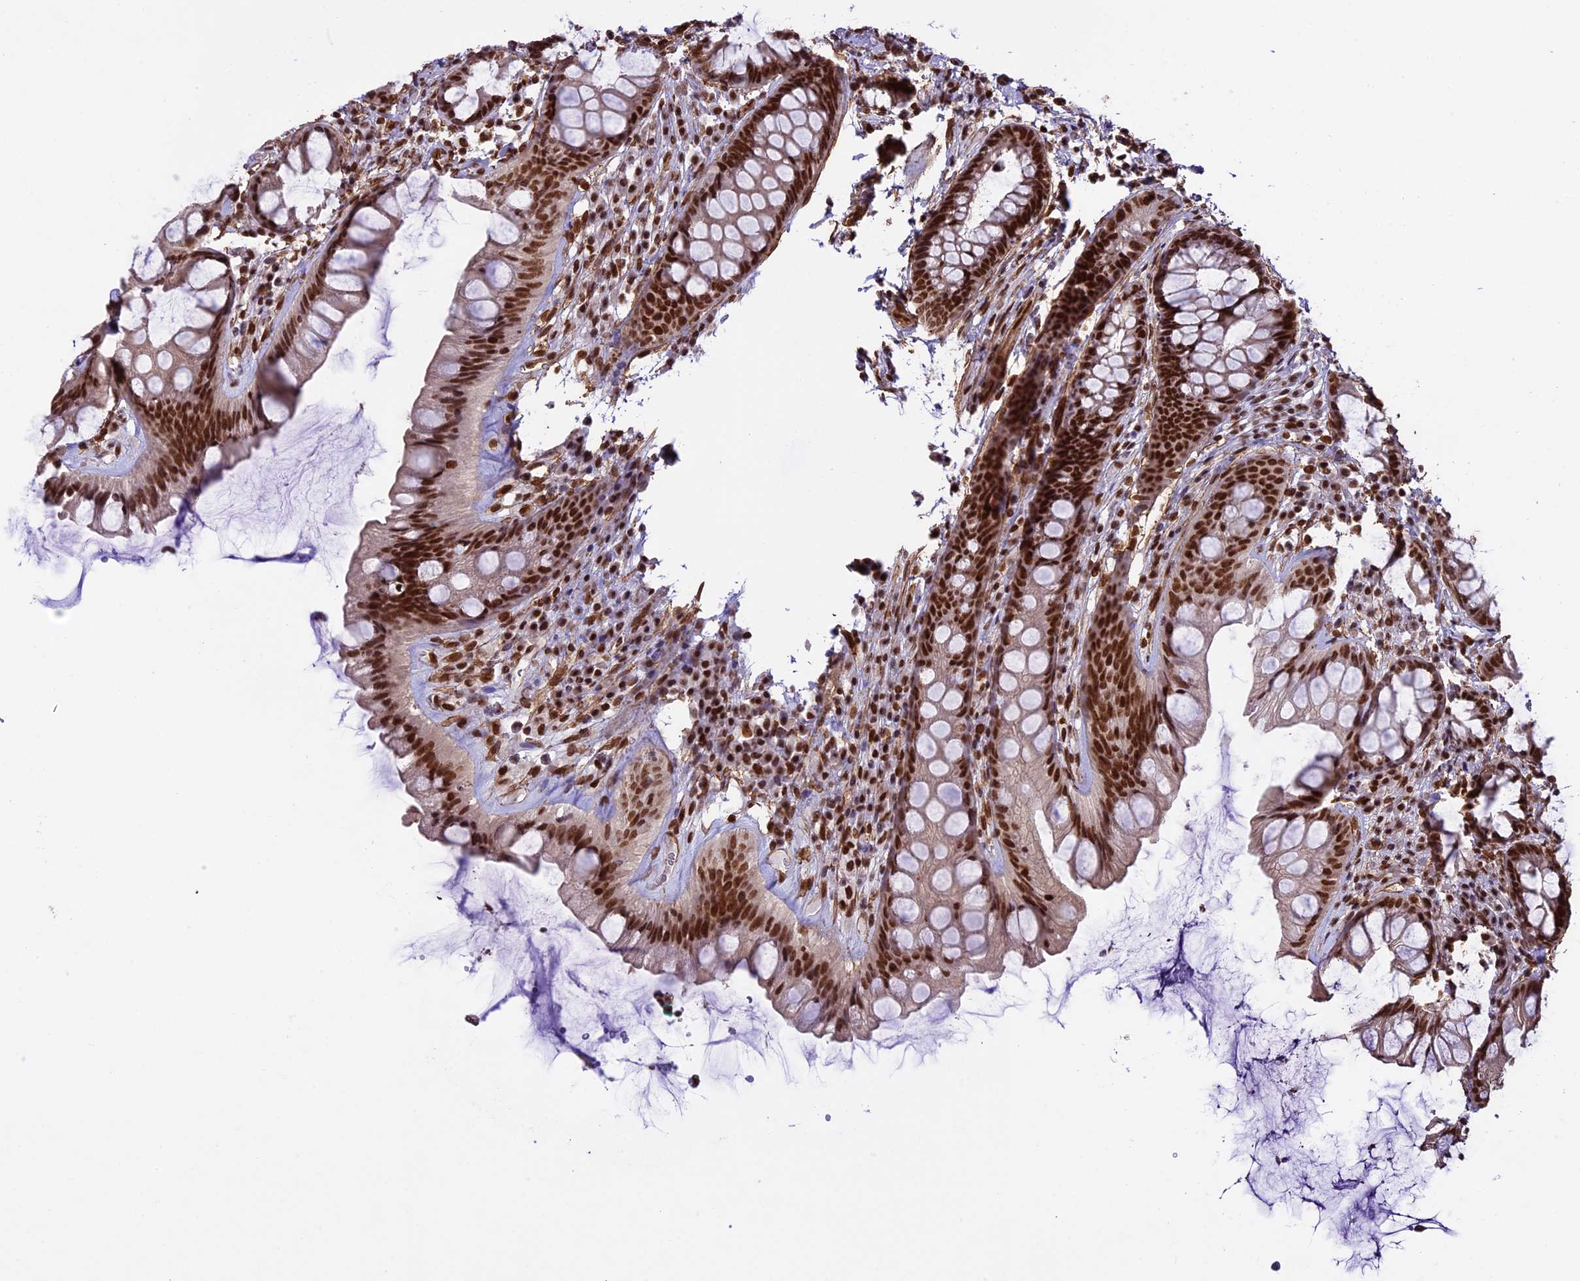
{"staining": {"intensity": "strong", "quantity": ">75%", "location": "nuclear"}, "tissue": "rectum", "cell_type": "Glandular cells", "image_type": "normal", "snomed": [{"axis": "morphology", "description": "Normal tissue, NOS"}, {"axis": "topography", "description": "Rectum"}], "caption": "Protein expression analysis of unremarkable human rectum reveals strong nuclear positivity in approximately >75% of glandular cells.", "gene": "MPHOSPH8", "patient": {"sex": "male", "age": 74}}